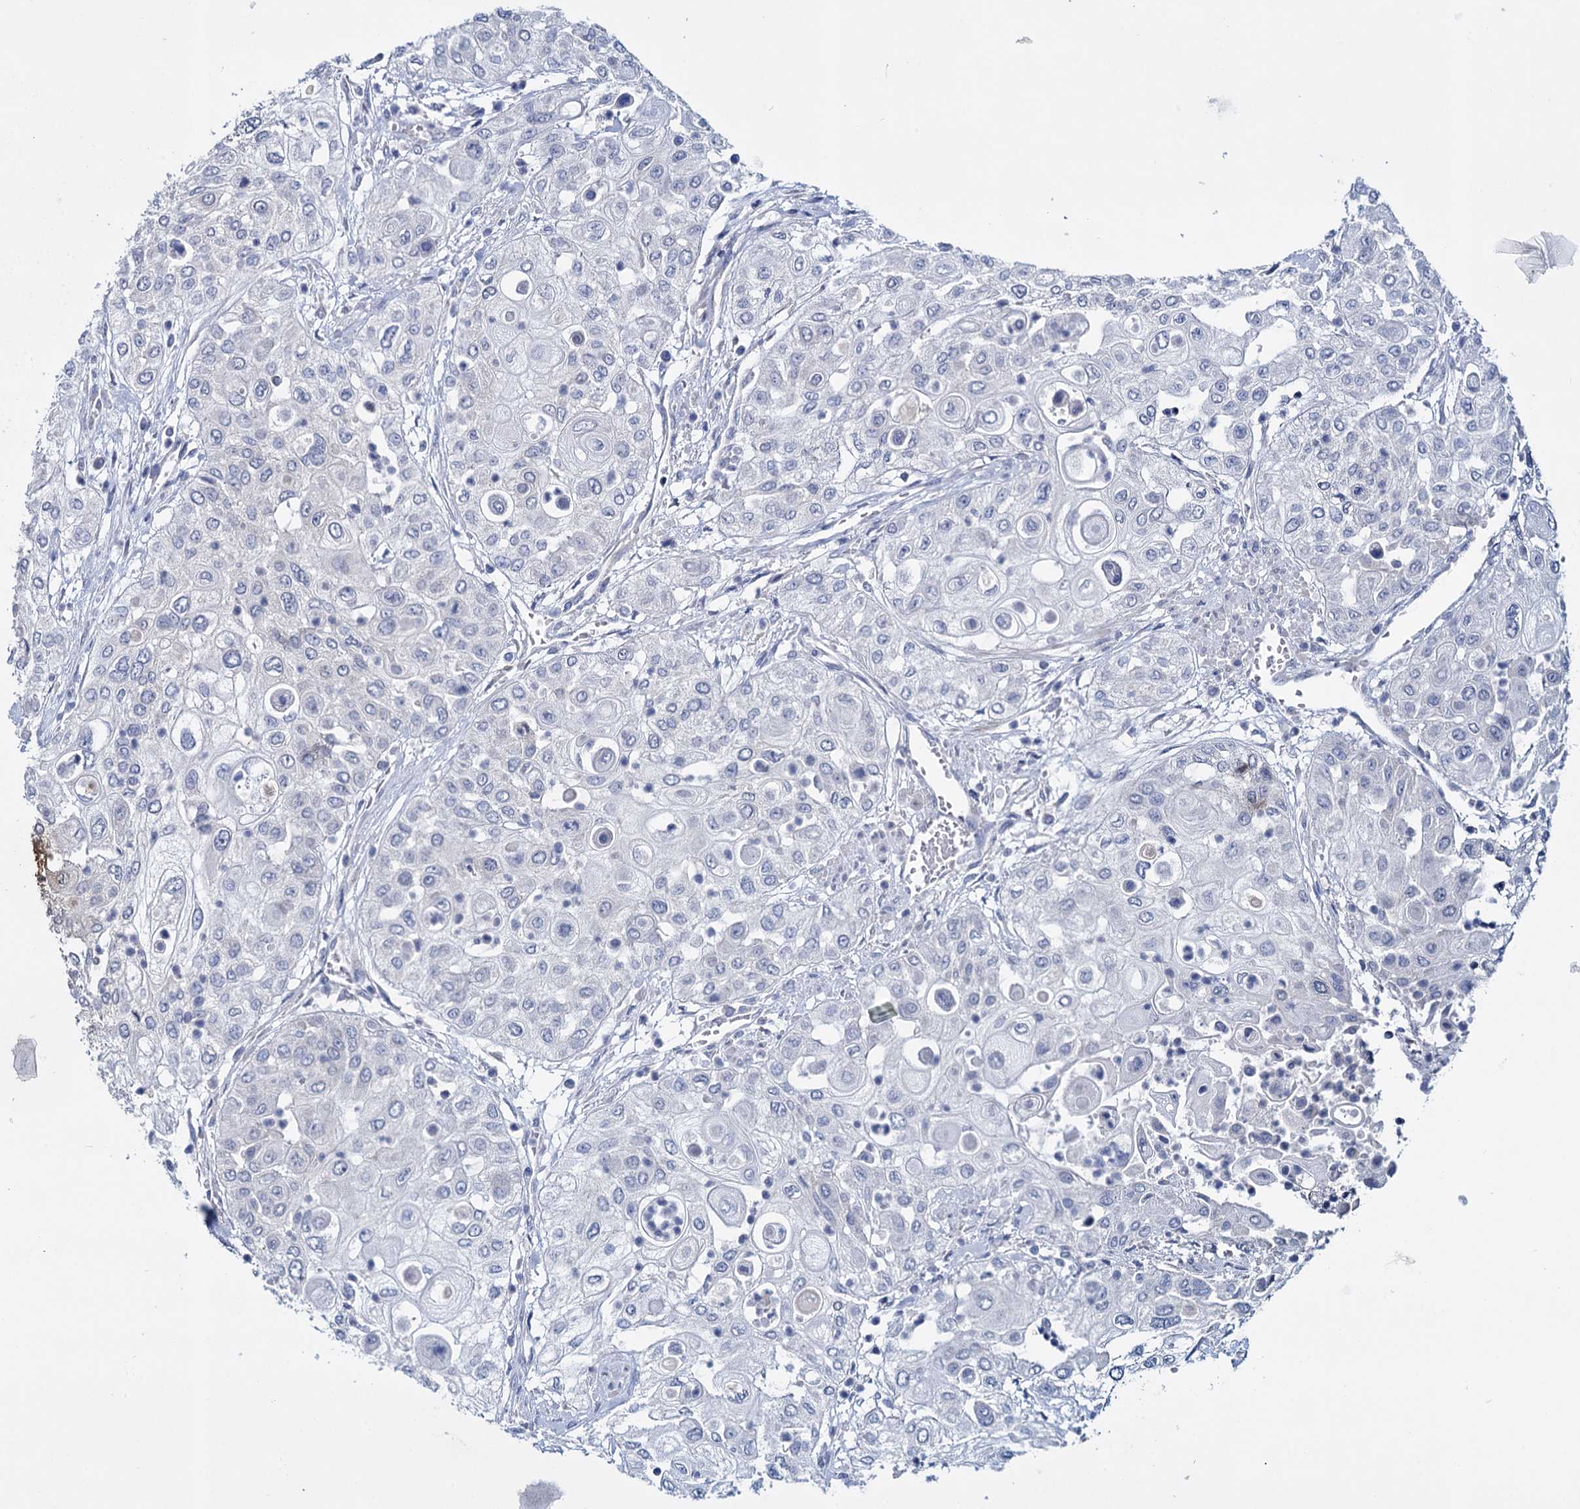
{"staining": {"intensity": "negative", "quantity": "none", "location": "none"}, "tissue": "urothelial cancer", "cell_type": "Tumor cells", "image_type": "cancer", "snomed": [{"axis": "morphology", "description": "Urothelial carcinoma, High grade"}, {"axis": "topography", "description": "Urinary bladder"}], "caption": "Urothelial cancer was stained to show a protein in brown. There is no significant staining in tumor cells.", "gene": "GSTM2", "patient": {"sex": "female", "age": 79}}